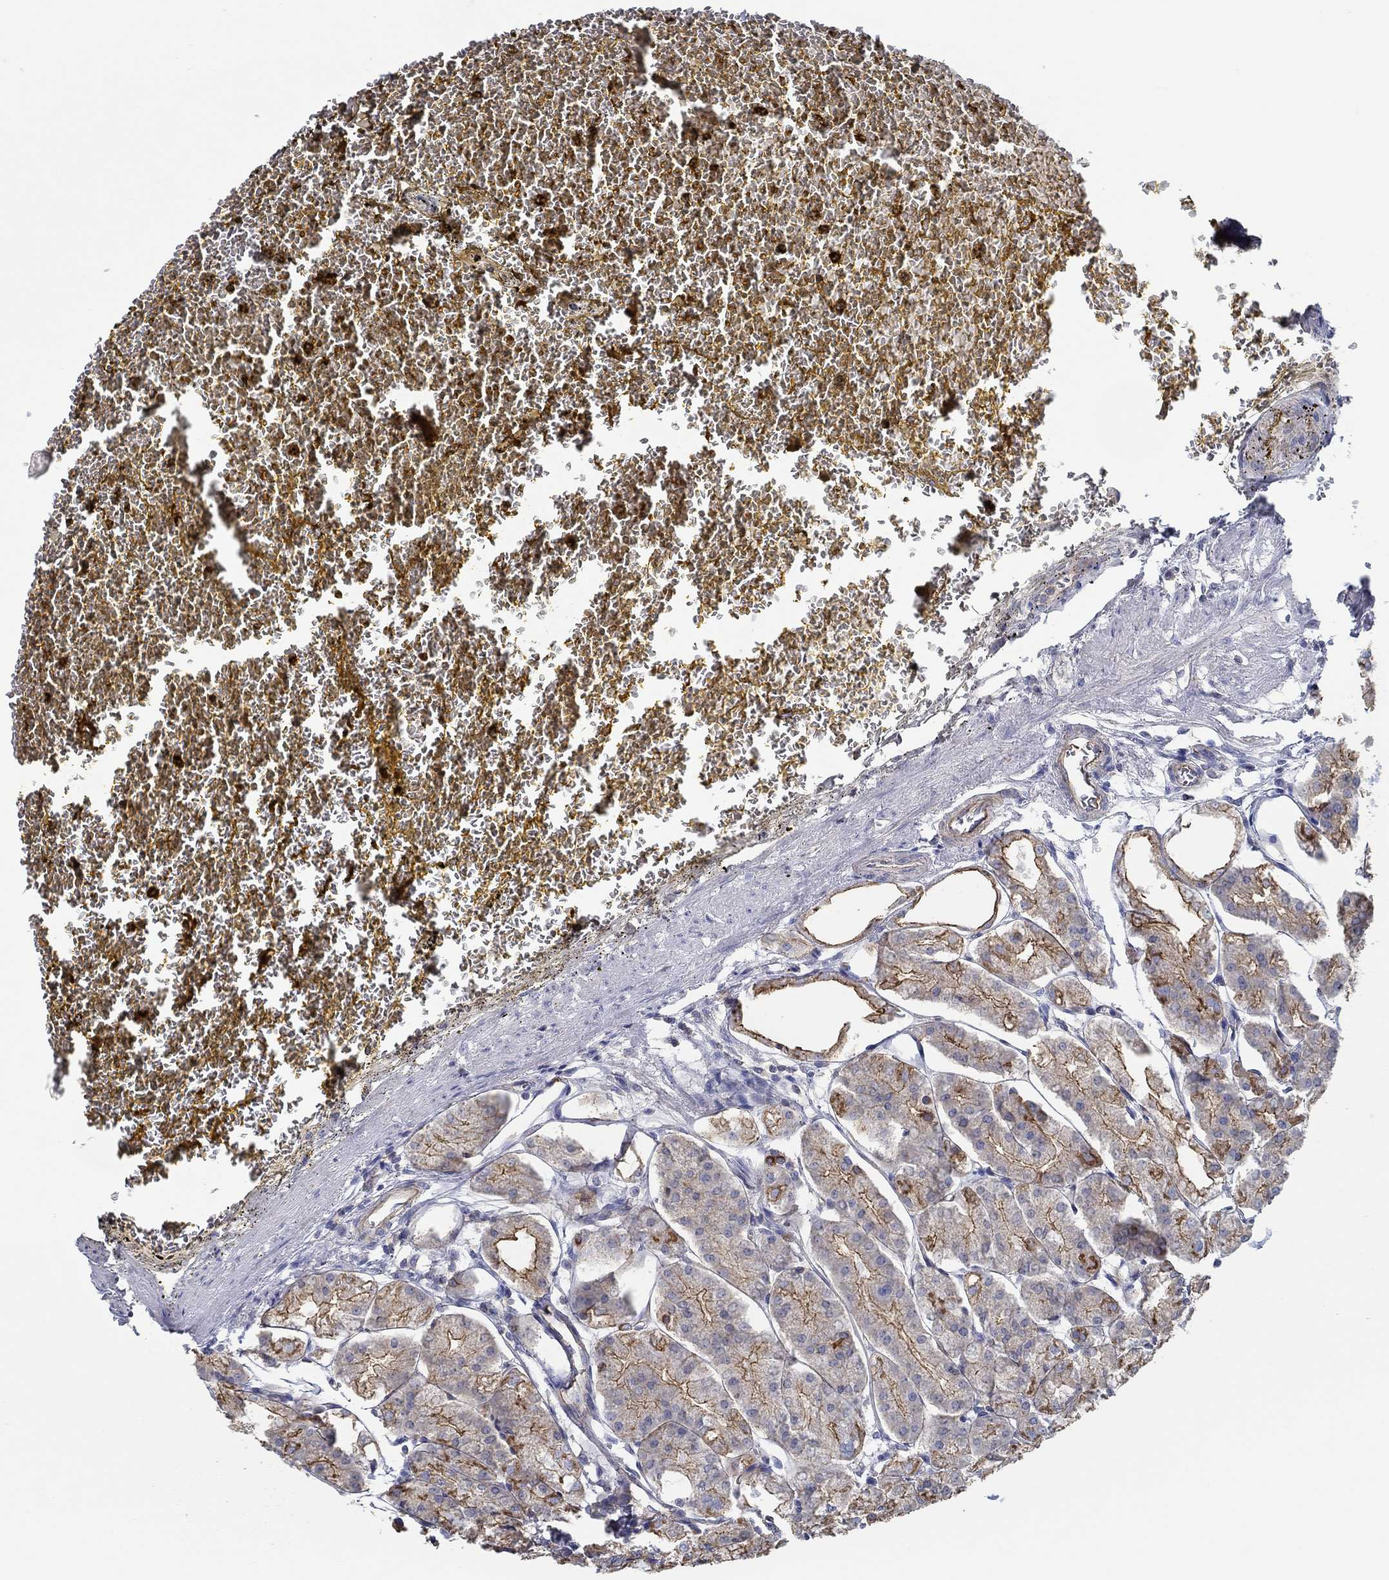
{"staining": {"intensity": "moderate", "quantity": "25%-75%", "location": "cytoplasmic/membranous"}, "tissue": "stomach", "cell_type": "Glandular cells", "image_type": "normal", "snomed": [{"axis": "morphology", "description": "Normal tissue, NOS"}, {"axis": "topography", "description": "Stomach, lower"}], "caption": "The photomicrograph displays a brown stain indicating the presence of a protein in the cytoplasmic/membranous of glandular cells in stomach.", "gene": "BBOF1", "patient": {"sex": "male", "age": 71}}